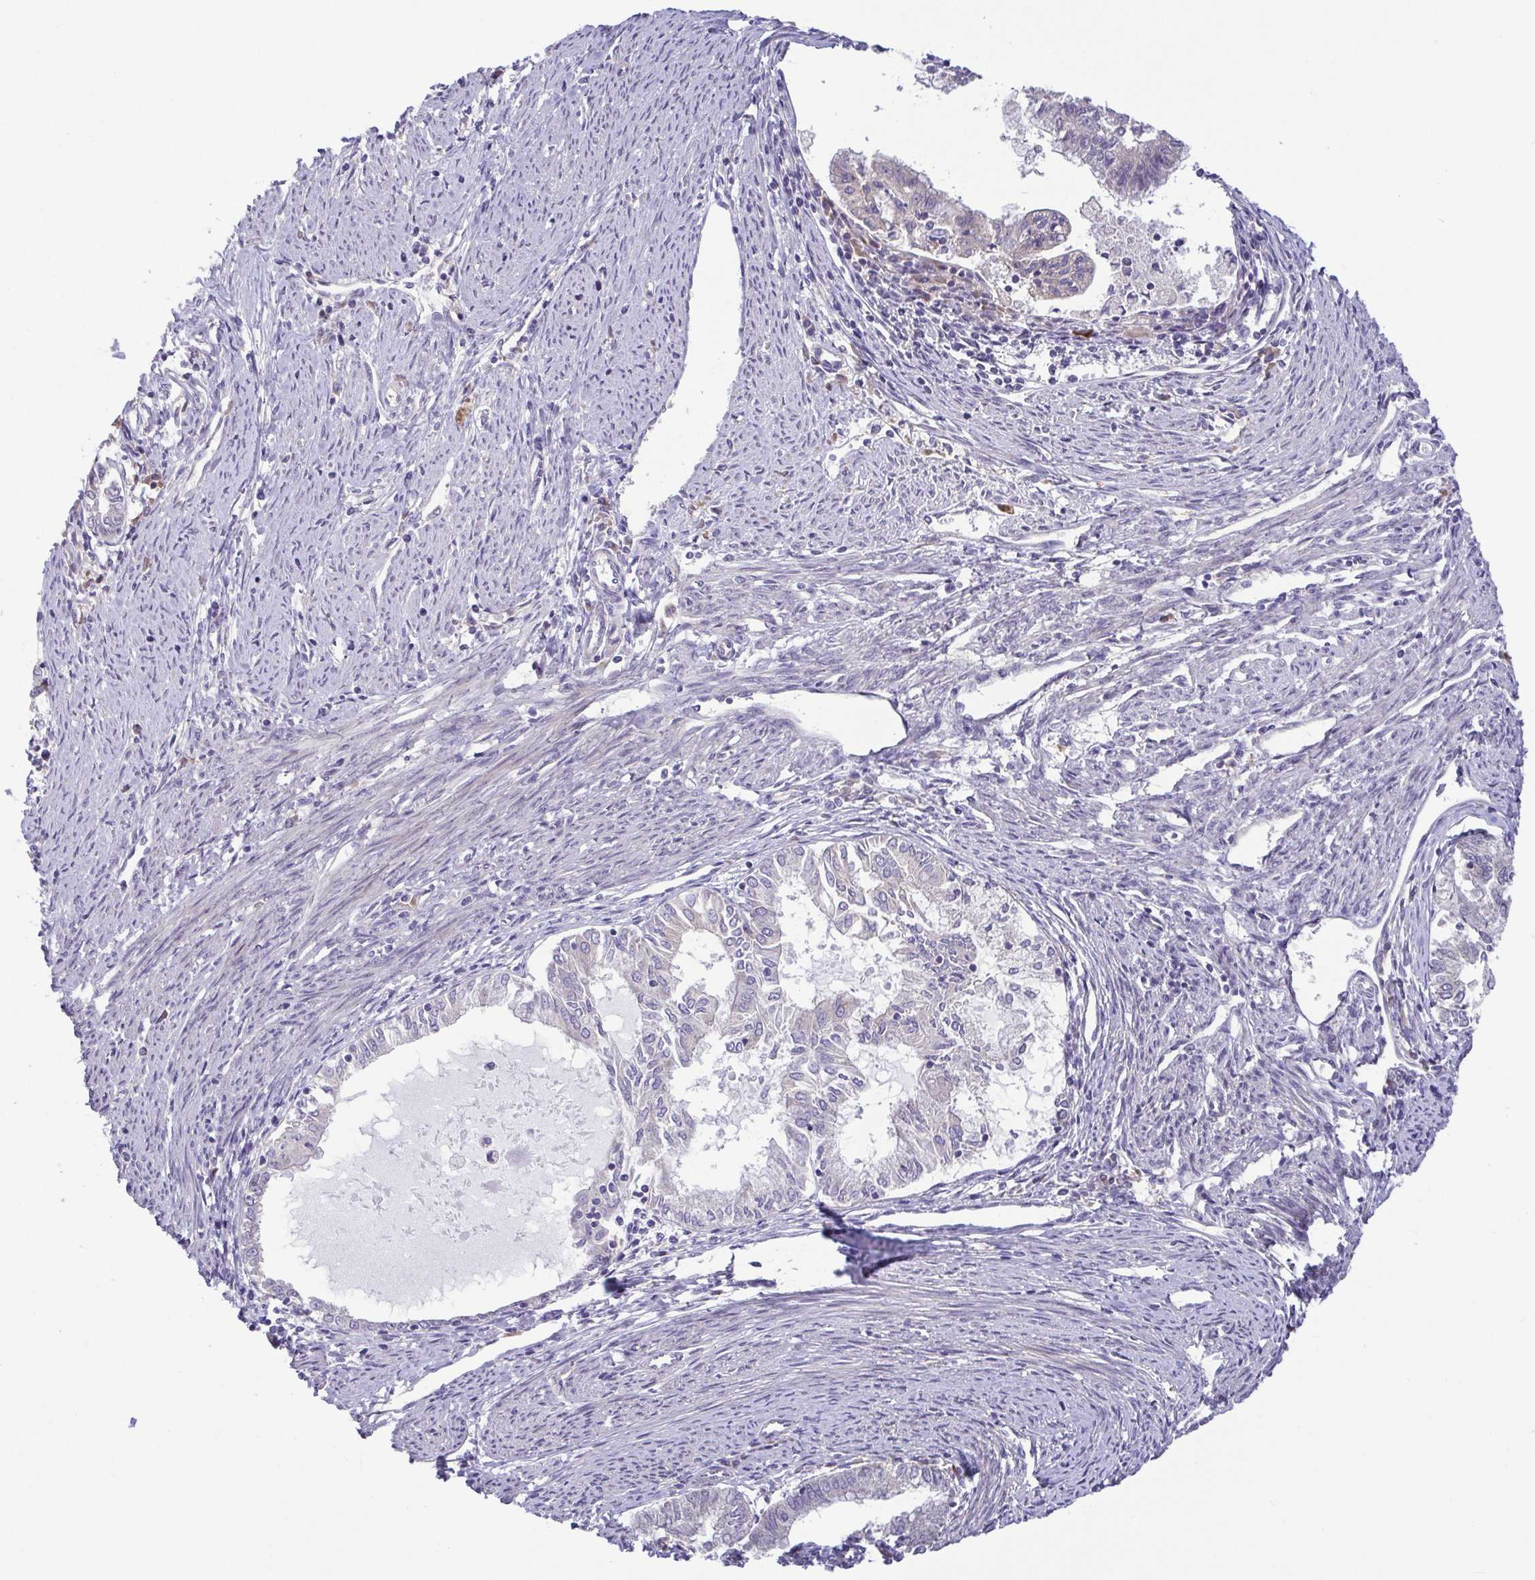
{"staining": {"intensity": "negative", "quantity": "none", "location": "none"}, "tissue": "endometrial cancer", "cell_type": "Tumor cells", "image_type": "cancer", "snomed": [{"axis": "morphology", "description": "Adenocarcinoma, NOS"}, {"axis": "topography", "description": "Endometrium"}], "caption": "This is a photomicrograph of immunohistochemistry (IHC) staining of endometrial adenocarcinoma, which shows no positivity in tumor cells. (DAB immunohistochemistry (IHC) visualized using brightfield microscopy, high magnification).", "gene": "LMF2", "patient": {"sex": "female", "age": 79}}